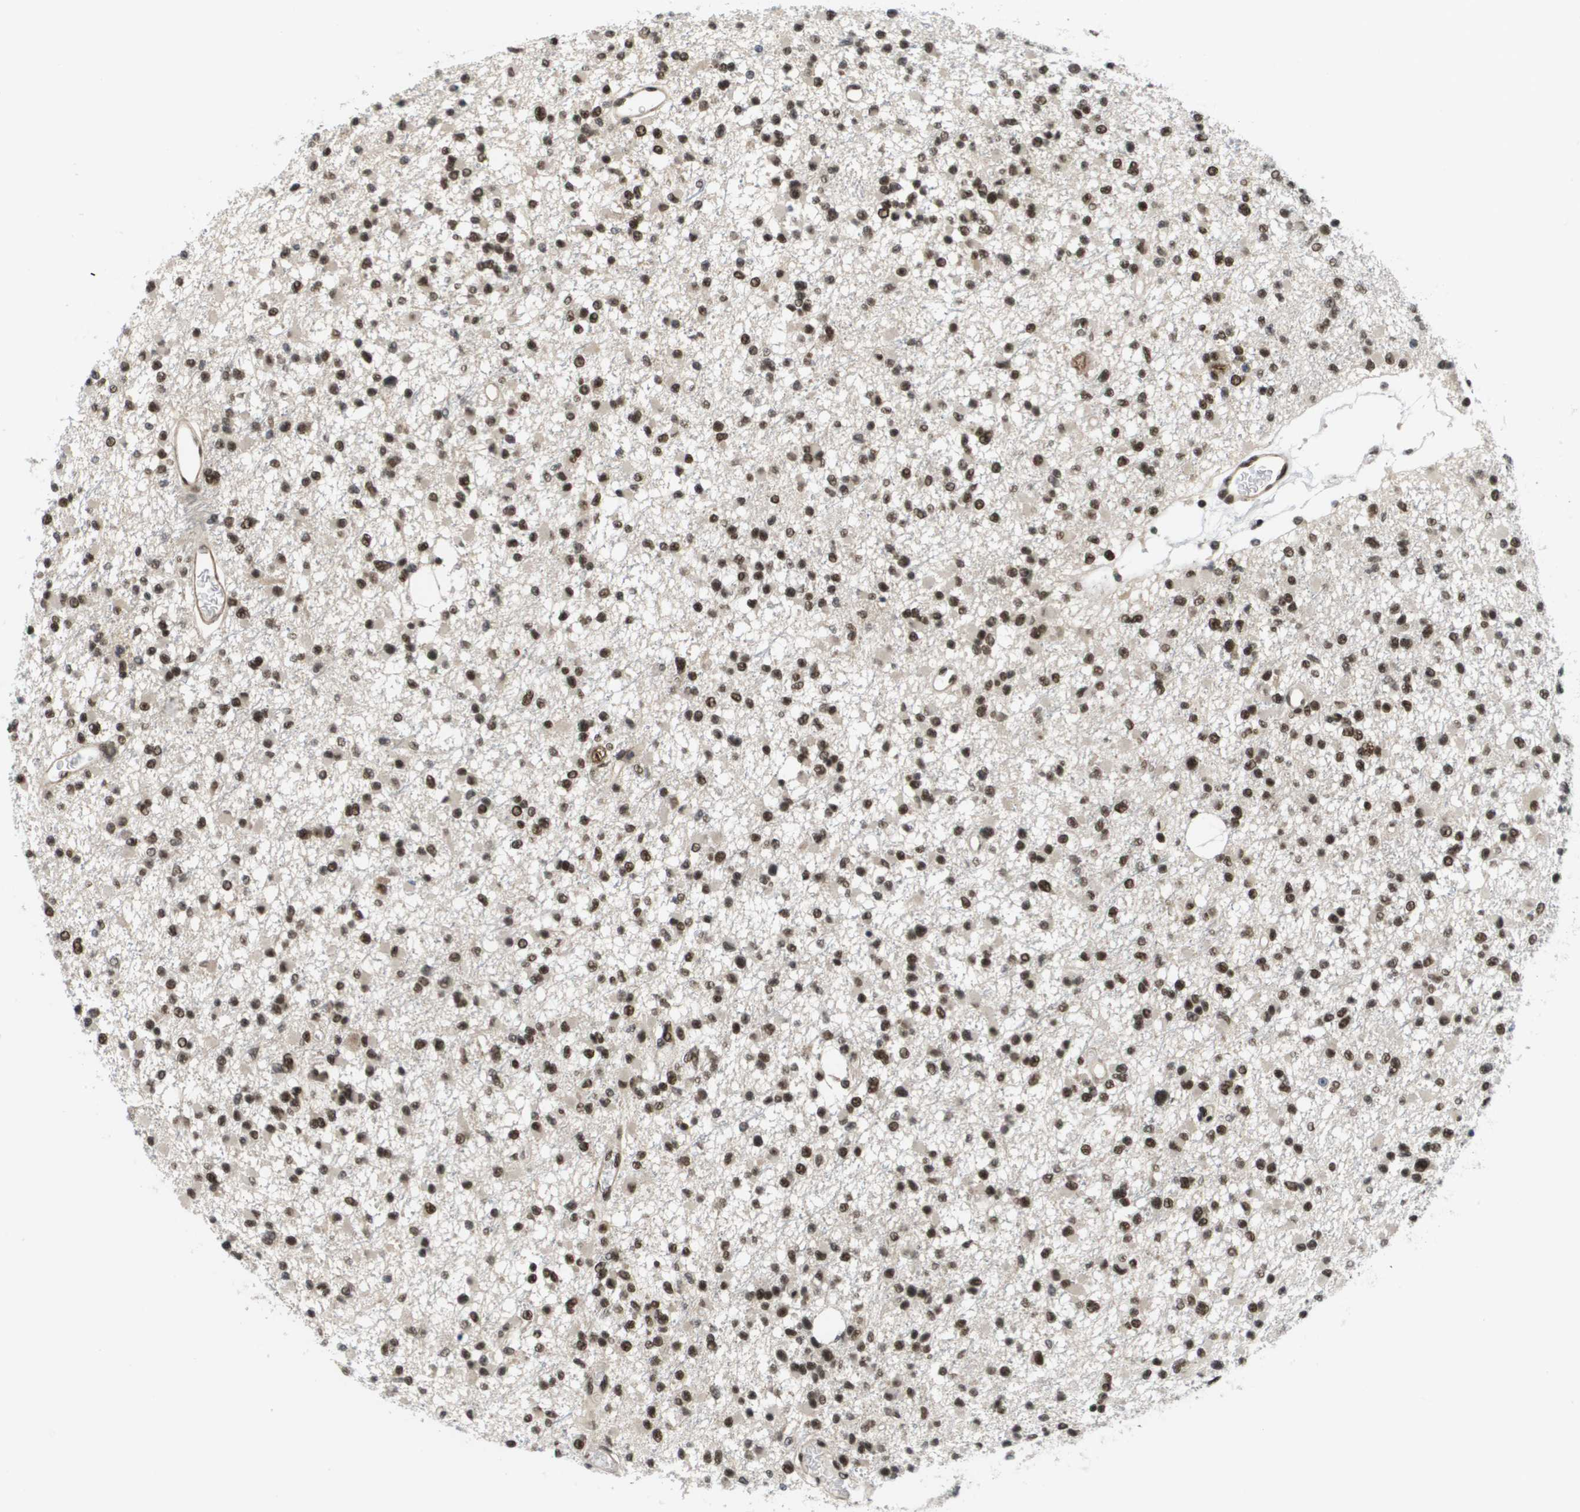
{"staining": {"intensity": "weak", "quantity": "25%-75%", "location": "nuclear"}, "tissue": "glioma", "cell_type": "Tumor cells", "image_type": "cancer", "snomed": [{"axis": "morphology", "description": "Glioma, malignant, Low grade"}, {"axis": "topography", "description": "Brain"}], "caption": "This is a photomicrograph of immunohistochemistry (IHC) staining of glioma, which shows weak staining in the nuclear of tumor cells.", "gene": "PRCC", "patient": {"sex": "female", "age": 22}}